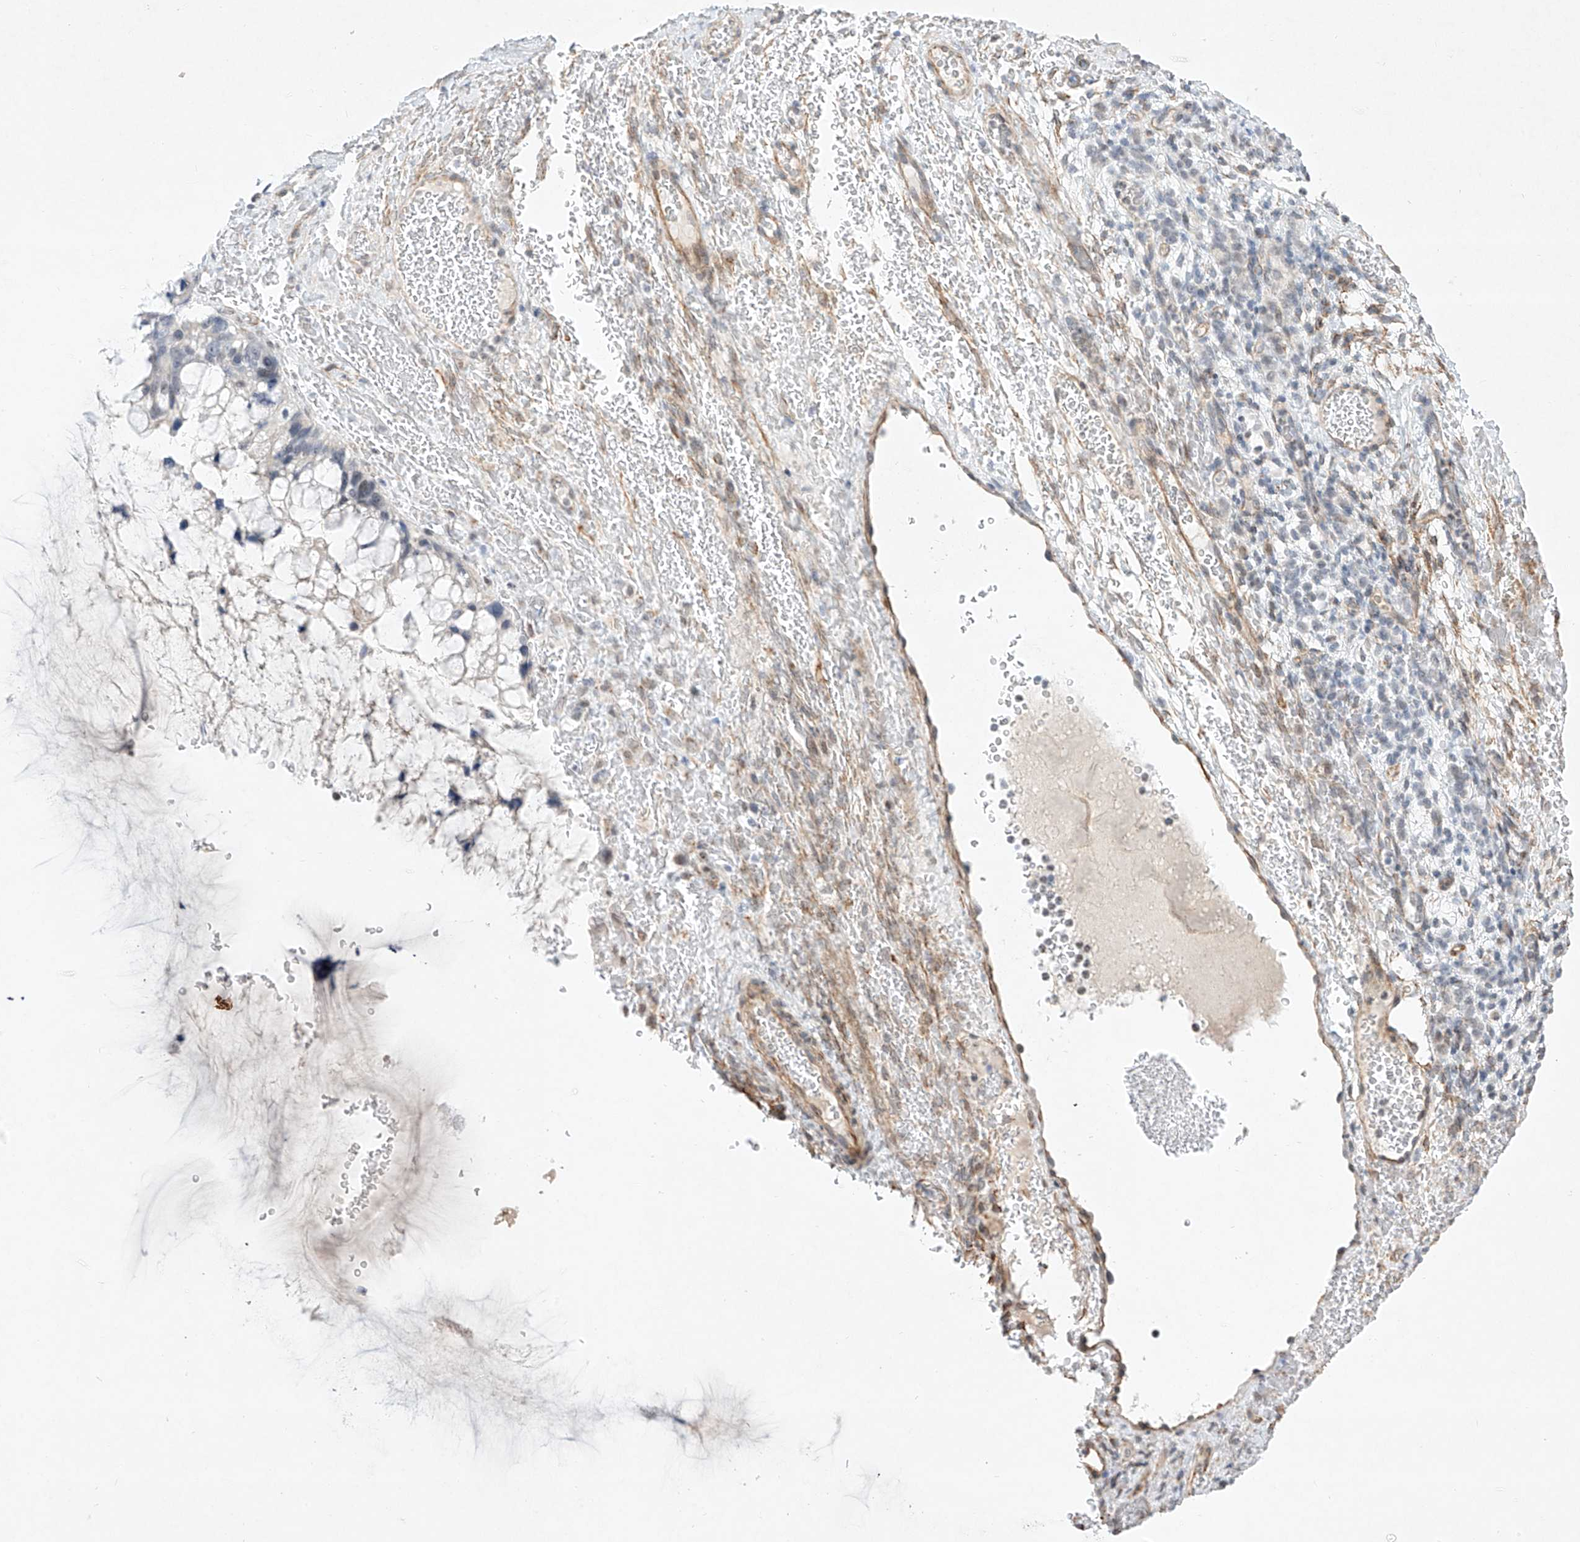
{"staining": {"intensity": "negative", "quantity": "none", "location": "none"}, "tissue": "ovarian cancer", "cell_type": "Tumor cells", "image_type": "cancer", "snomed": [{"axis": "morphology", "description": "Cystadenocarcinoma, mucinous, NOS"}, {"axis": "topography", "description": "Ovary"}], "caption": "The histopathology image exhibits no staining of tumor cells in ovarian cancer (mucinous cystadenocarcinoma). Brightfield microscopy of immunohistochemistry stained with DAB (3,3'-diaminobenzidine) (brown) and hematoxylin (blue), captured at high magnification.", "gene": "REEP2", "patient": {"sex": "female", "age": 37}}